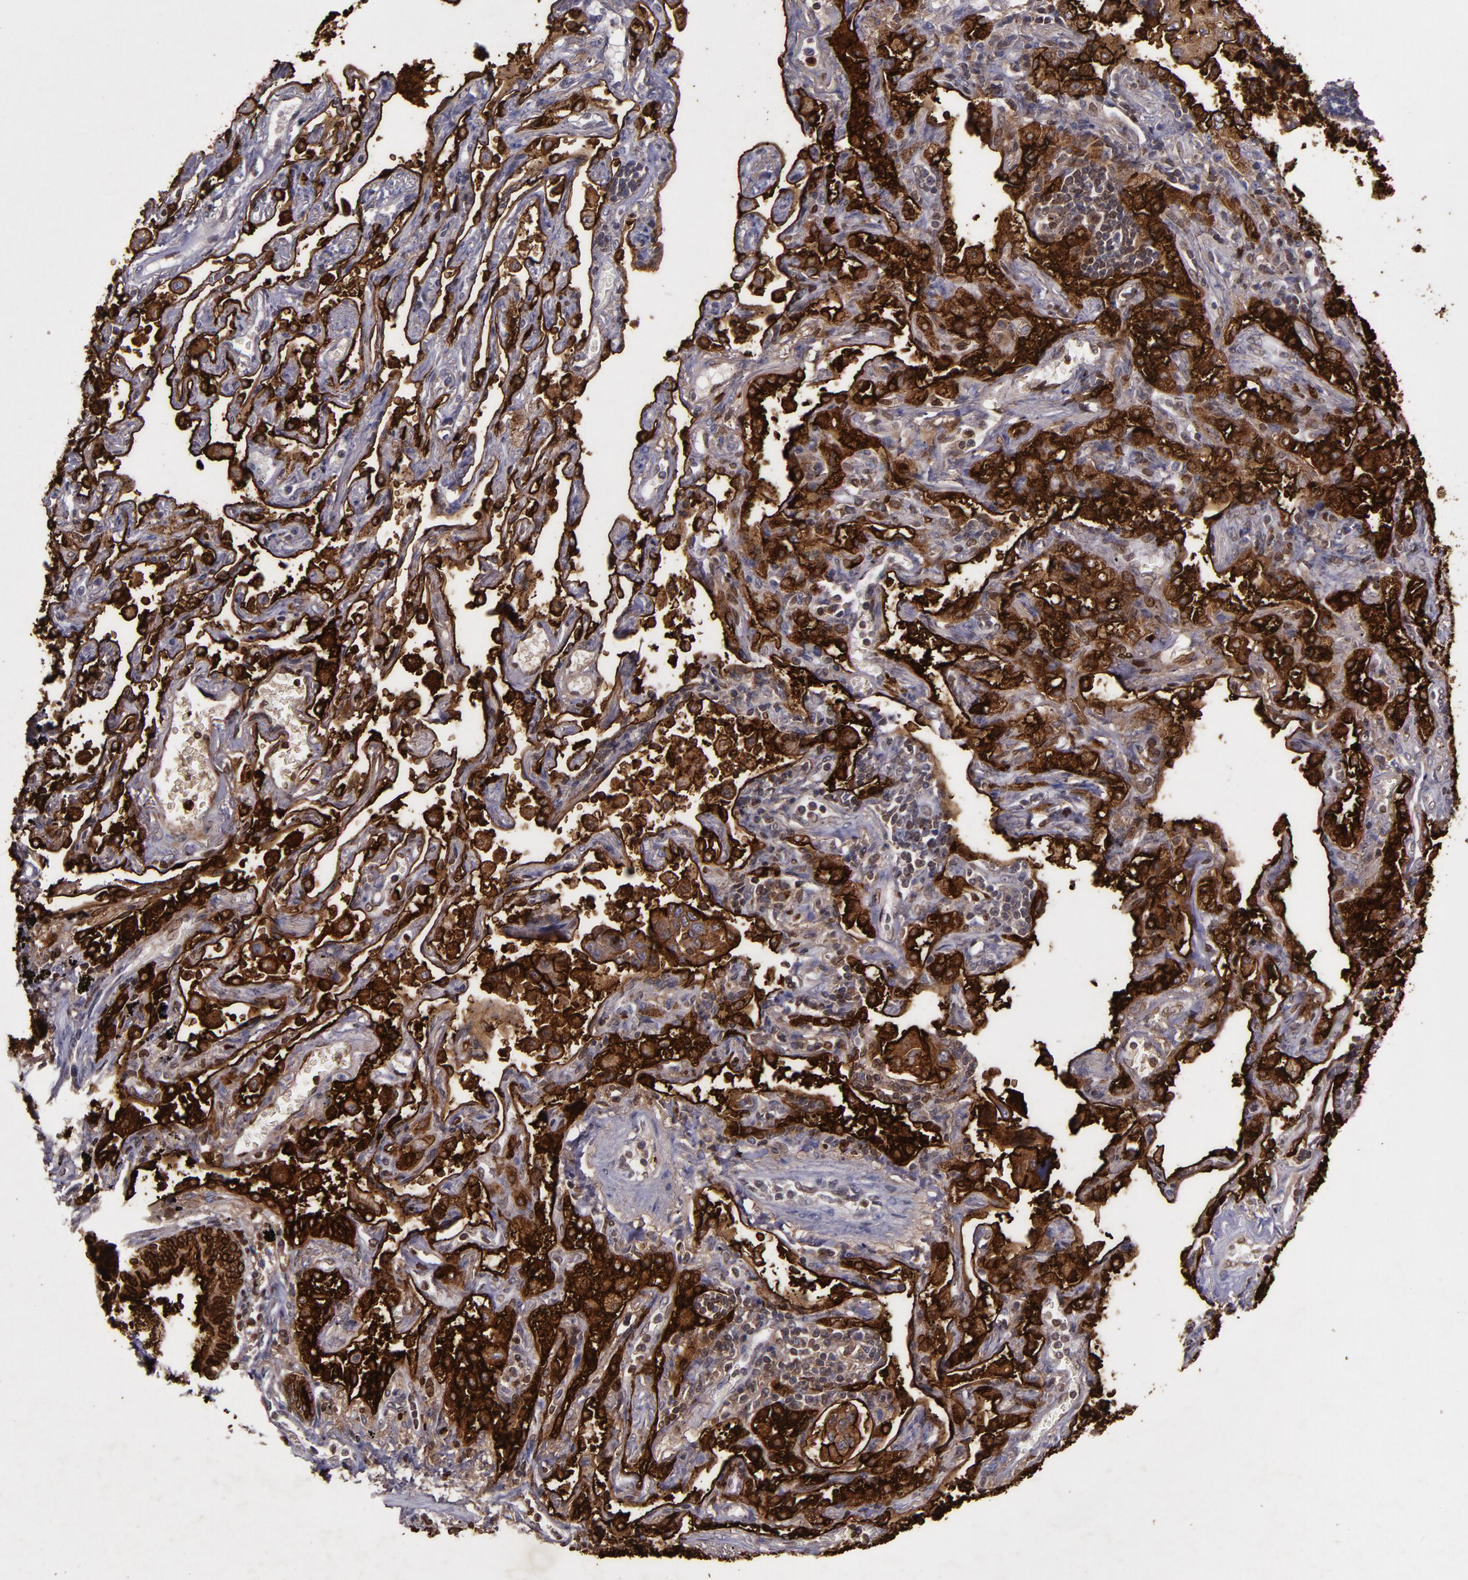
{"staining": {"intensity": "strong", "quantity": ">75%", "location": "cytoplasmic/membranous"}, "tissue": "lung cancer", "cell_type": "Tumor cells", "image_type": "cancer", "snomed": [{"axis": "morphology", "description": "Adenocarcinoma, NOS"}, {"axis": "topography", "description": "Lung"}], "caption": "An image of lung cancer (adenocarcinoma) stained for a protein shows strong cytoplasmic/membranous brown staining in tumor cells.", "gene": "MFGE8", "patient": {"sex": "female", "age": 65}}